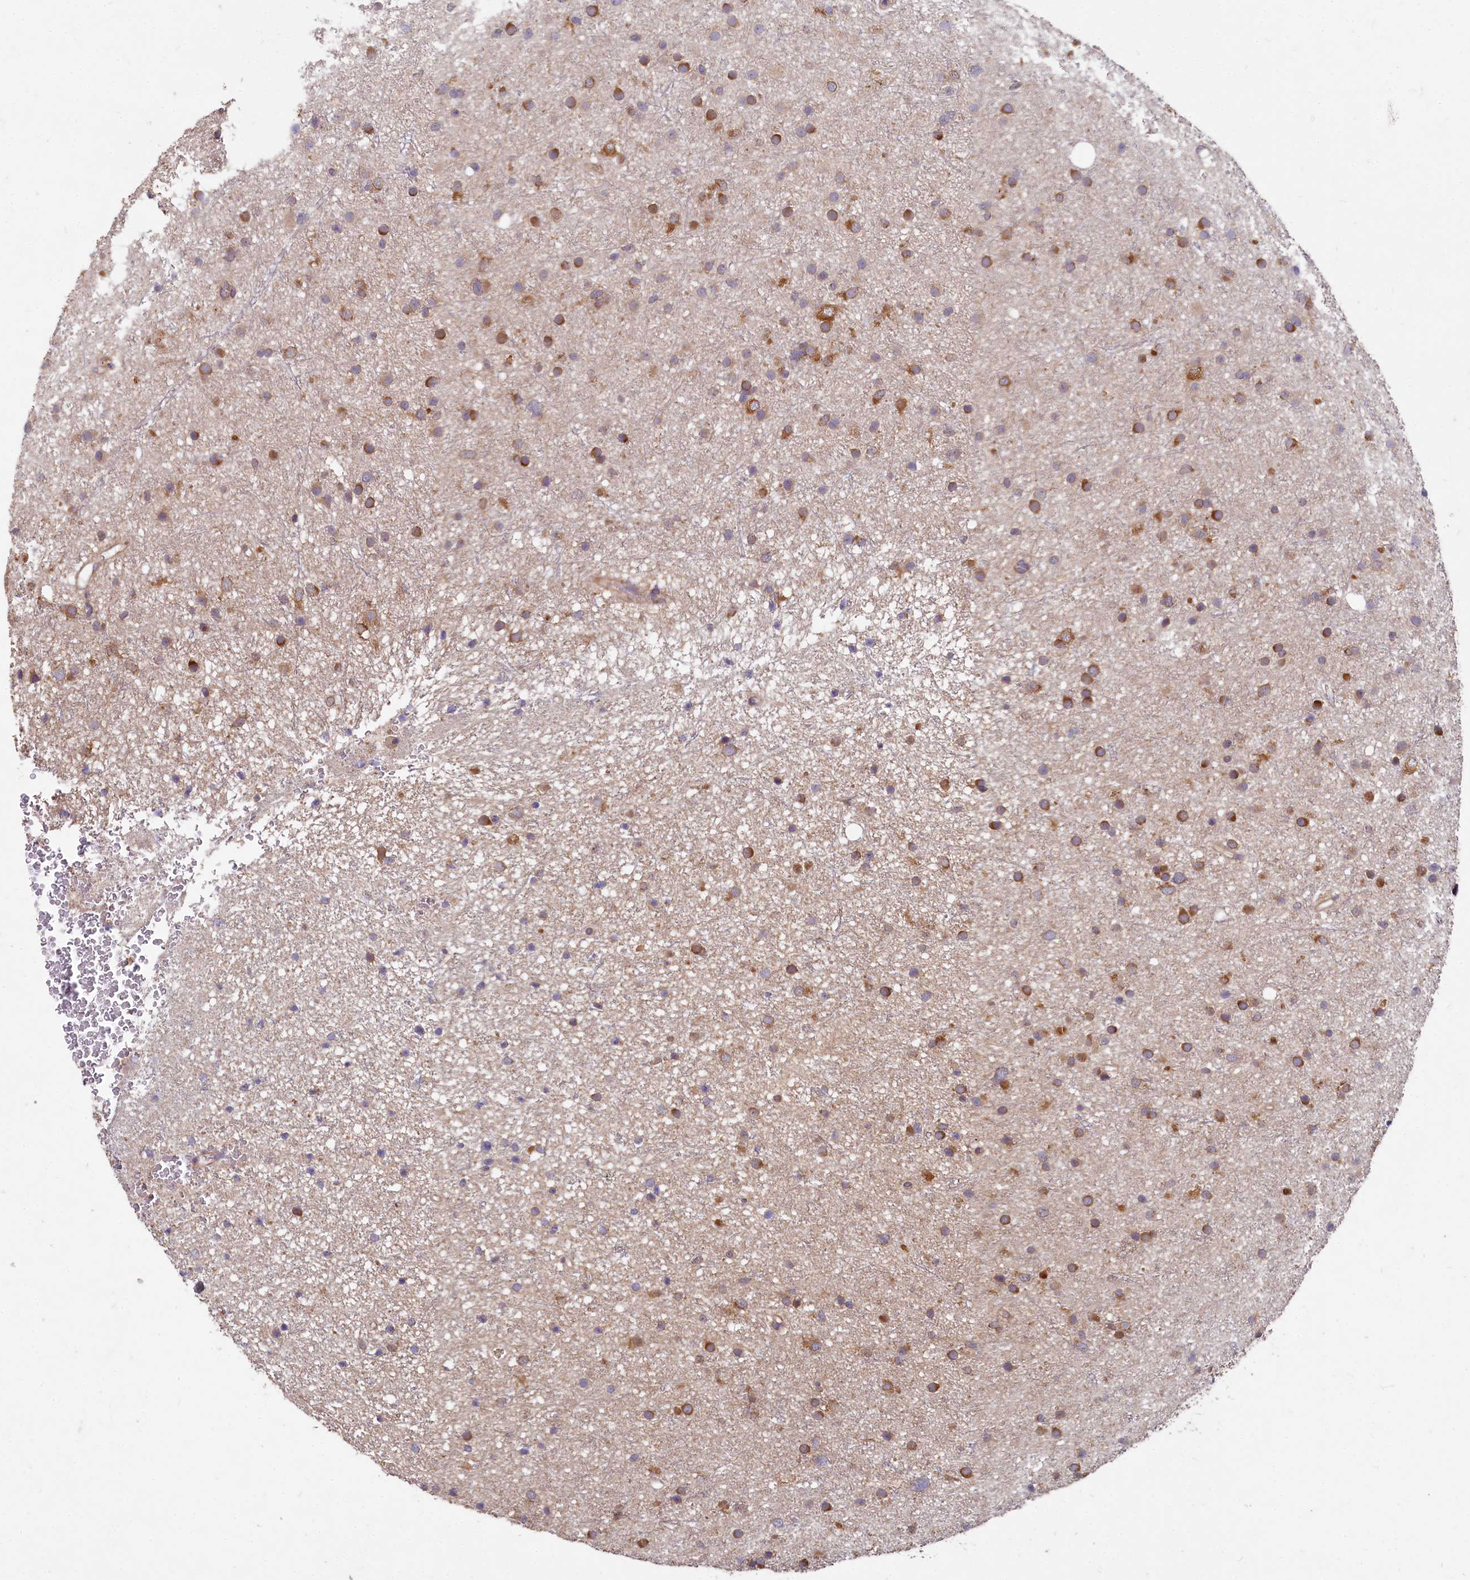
{"staining": {"intensity": "moderate", "quantity": ">75%", "location": "cytoplasmic/membranous"}, "tissue": "glioma", "cell_type": "Tumor cells", "image_type": "cancer", "snomed": [{"axis": "morphology", "description": "Glioma, malignant, Low grade"}, {"axis": "topography", "description": "Cerebral cortex"}], "caption": "This is a histology image of immunohistochemistry staining of glioma, which shows moderate expression in the cytoplasmic/membranous of tumor cells.", "gene": "EIF2B2", "patient": {"sex": "female", "age": 39}}